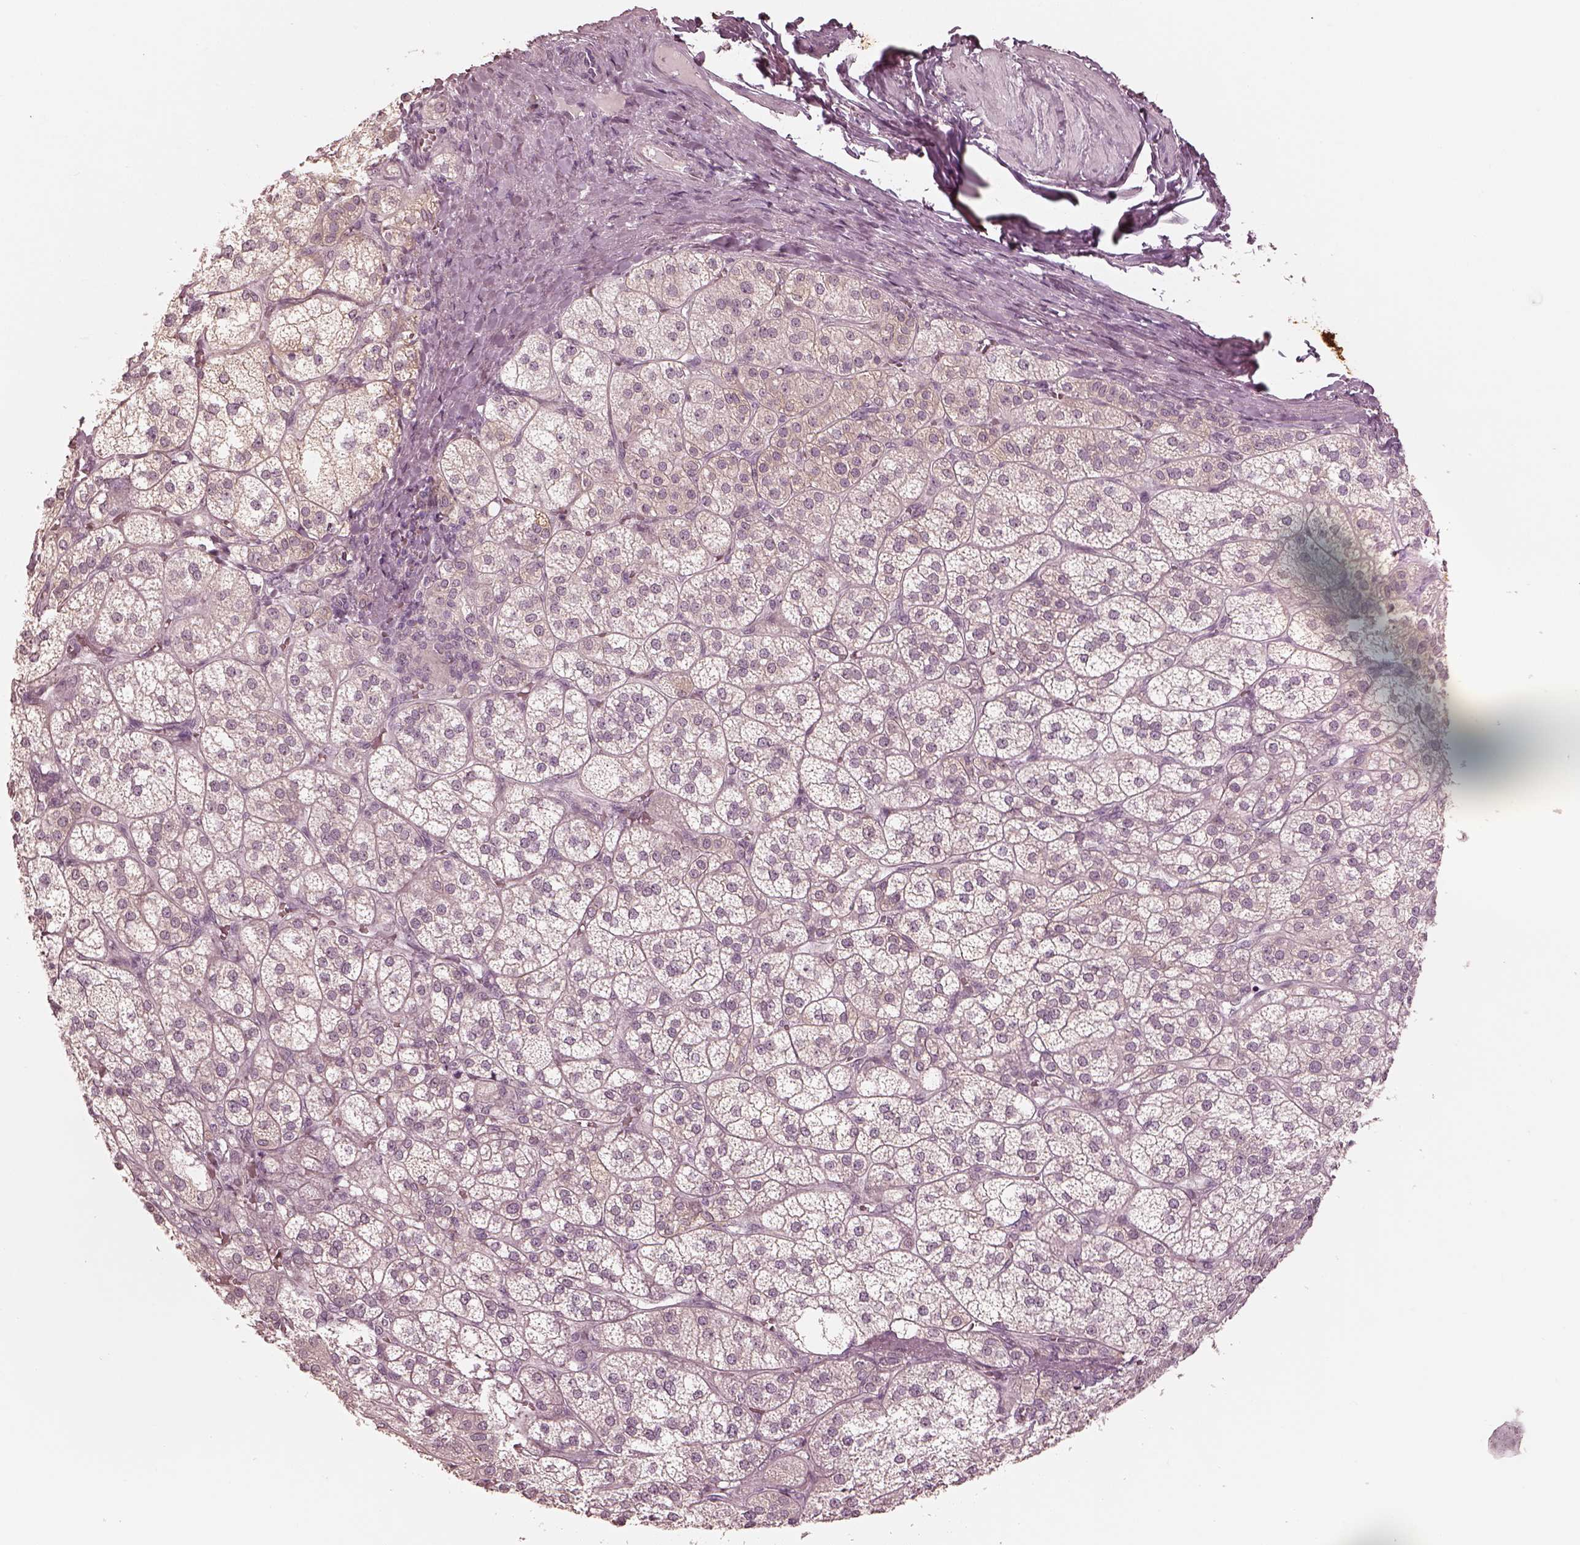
{"staining": {"intensity": "weak", "quantity": "<25%", "location": "cytoplasmic/membranous"}, "tissue": "adrenal gland", "cell_type": "Glandular cells", "image_type": "normal", "snomed": [{"axis": "morphology", "description": "Normal tissue, NOS"}, {"axis": "topography", "description": "Adrenal gland"}], "caption": "The histopathology image displays no staining of glandular cells in normal adrenal gland. (Stains: DAB (3,3'-diaminobenzidine) IHC with hematoxylin counter stain, Microscopy: brightfield microscopy at high magnification).", "gene": "ACACB", "patient": {"sex": "female", "age": 60}}